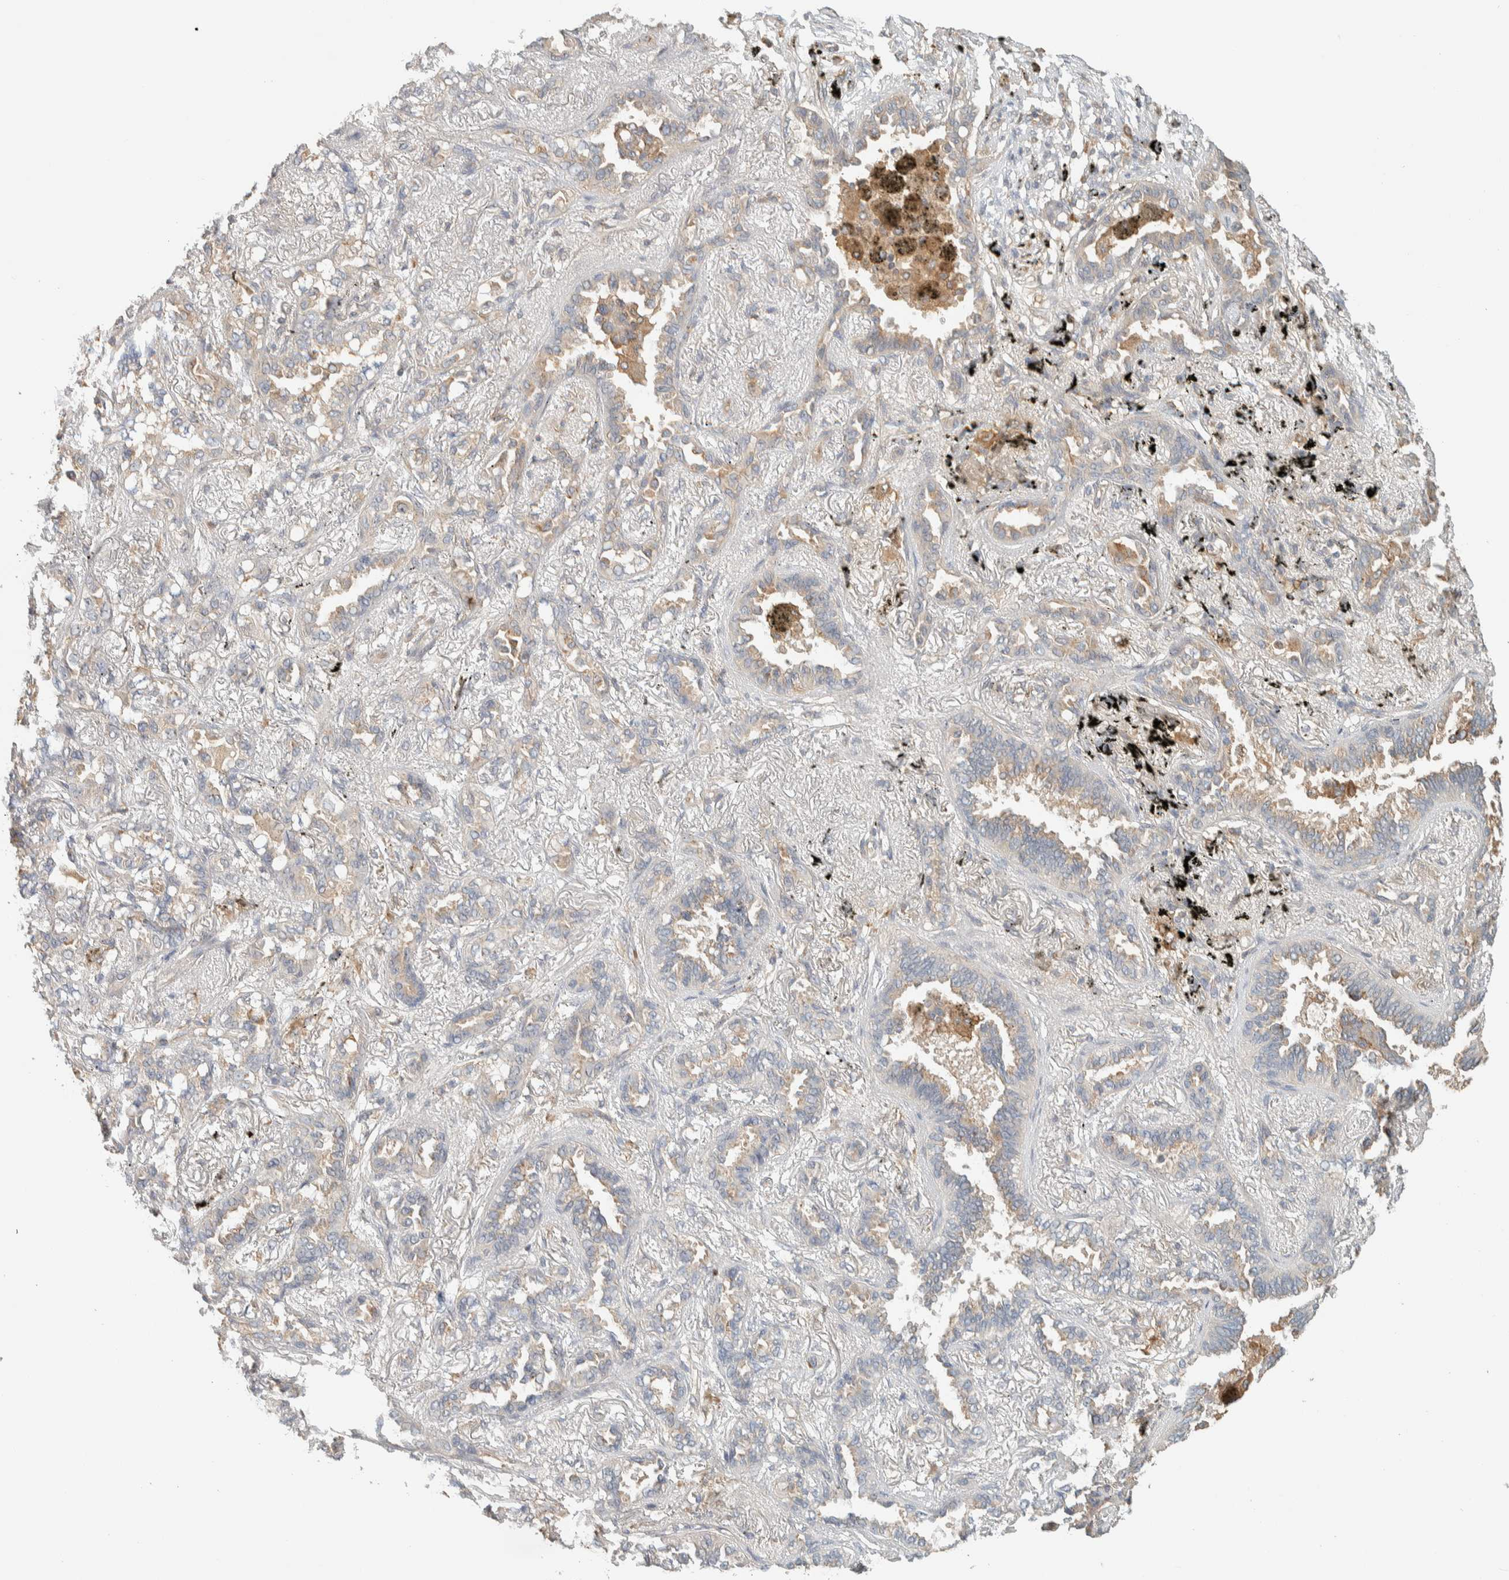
{"staining": {"intensity": "weak", "quantity": "25%-75%", "location": "cytoplasmic/membranous"}, "tissue": "lung cancer", "cell_type": "Tumor cells", "image_type": "cancer", "snomed": [{"axis": "morphology", "description": "Adenocarcinoma, NOS"}, {"axis": "topography", "description": "Lung"}], "caption": "This micrograph displays immunohistochemistry staining of lung adenocarcinoma, with low weak cytoplasmic/membranous expression in approximately 25%-75% of tumor cells.", "gene": "RAB11FIP1", "patient": {"sex": "male", "age": 59}}